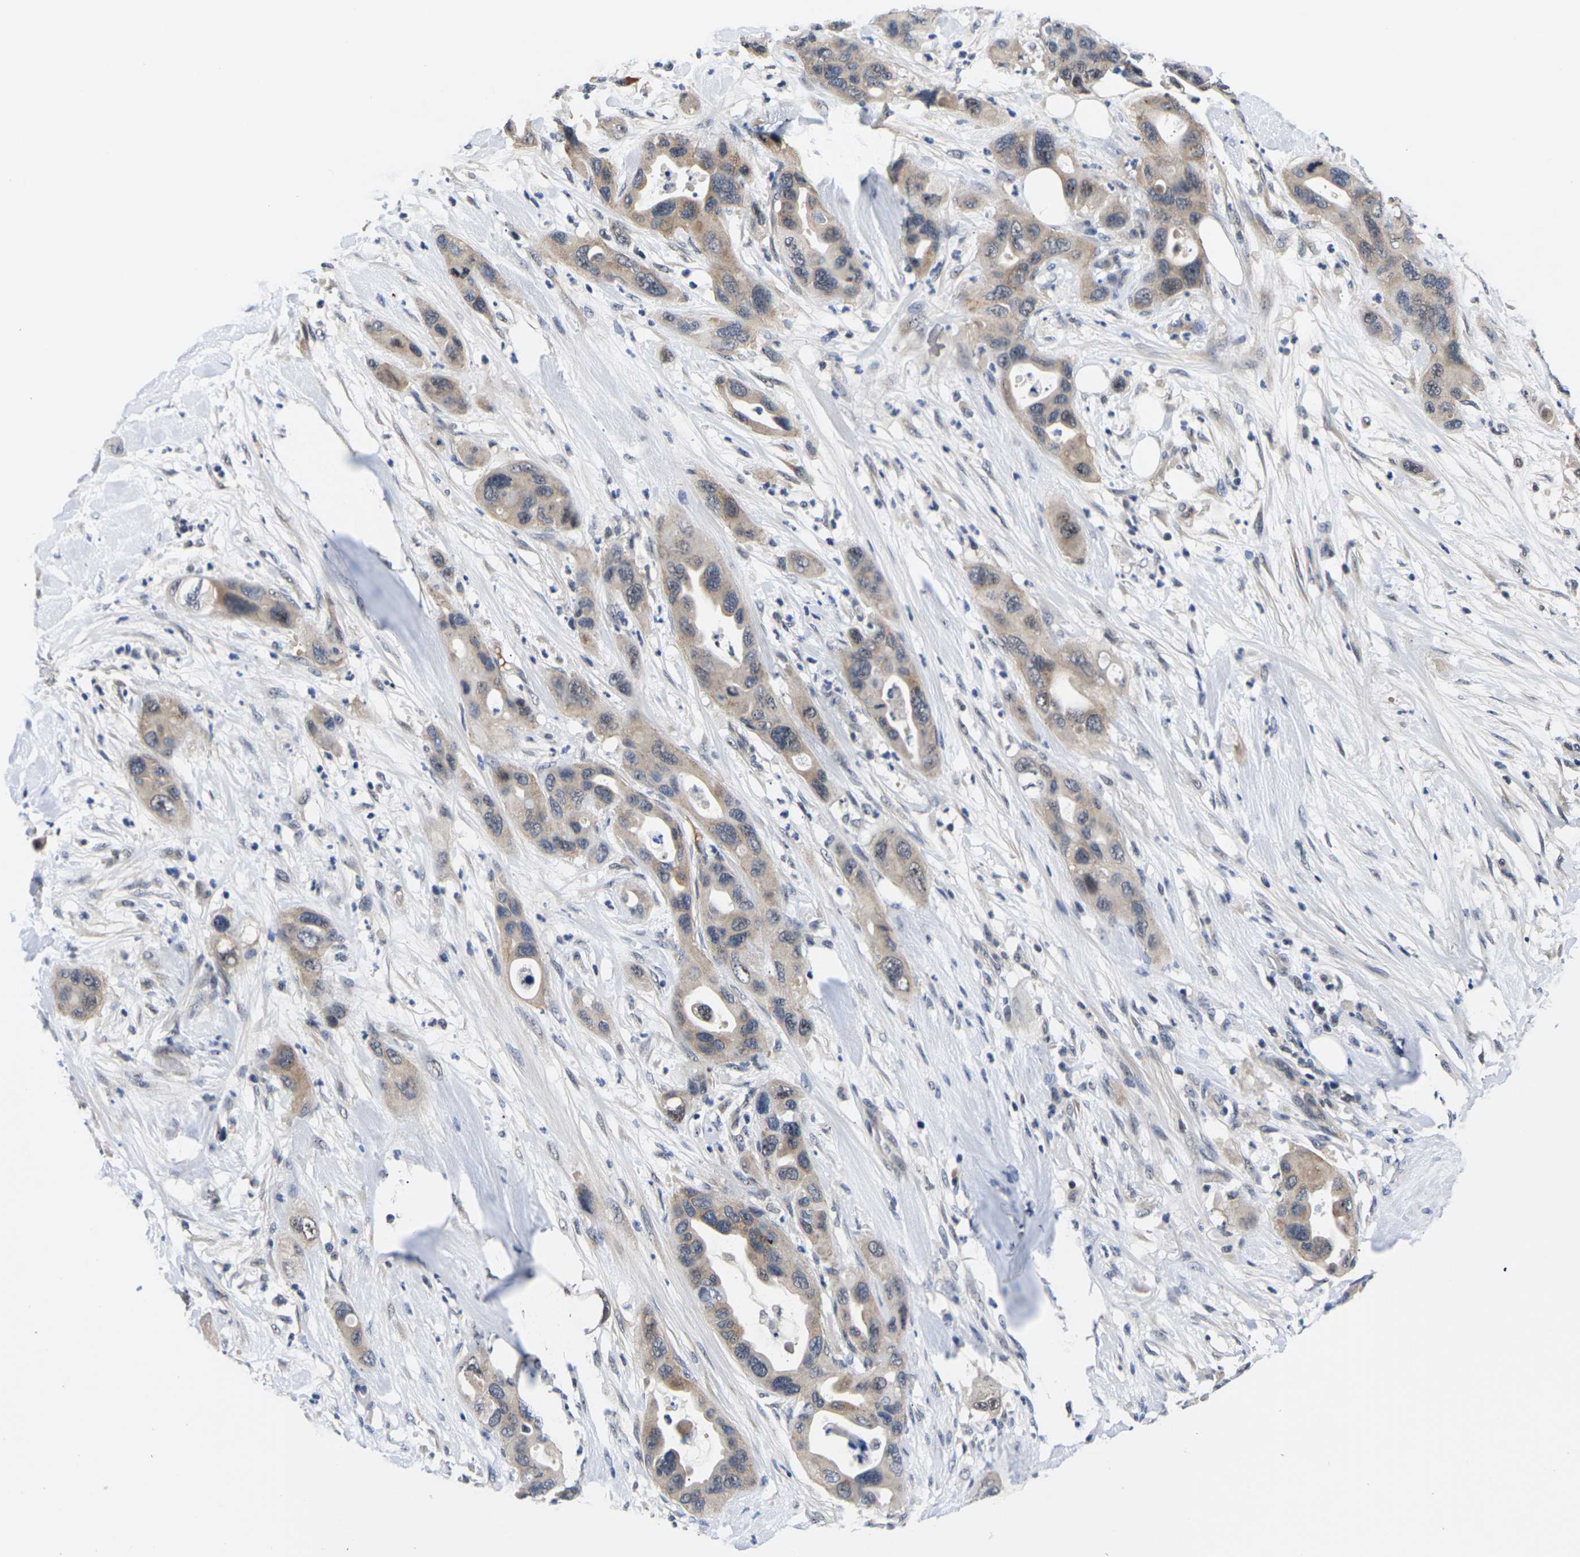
{"staining": {"intensity": "moderate", "quantity": ">75%", "location": "cytoplasmic/membranous"}, "tissue": "pancreatic cancer", "cell_type": "Tumor cells", "image_type": "cancer", "snomed": [{"axis": "morphology", "description": "Adenocarcinoma, NOS"}, {"axis": "topography", "description": "Pancreas"}], "caption": "An image of human pancreatic adenocarcinoma stained for a protein shows moderate cytoplasmic/membranous brown staining in tumor cells.", "gene": "ST6GAL2", "patient": {"sex": "female", "age": 71}}